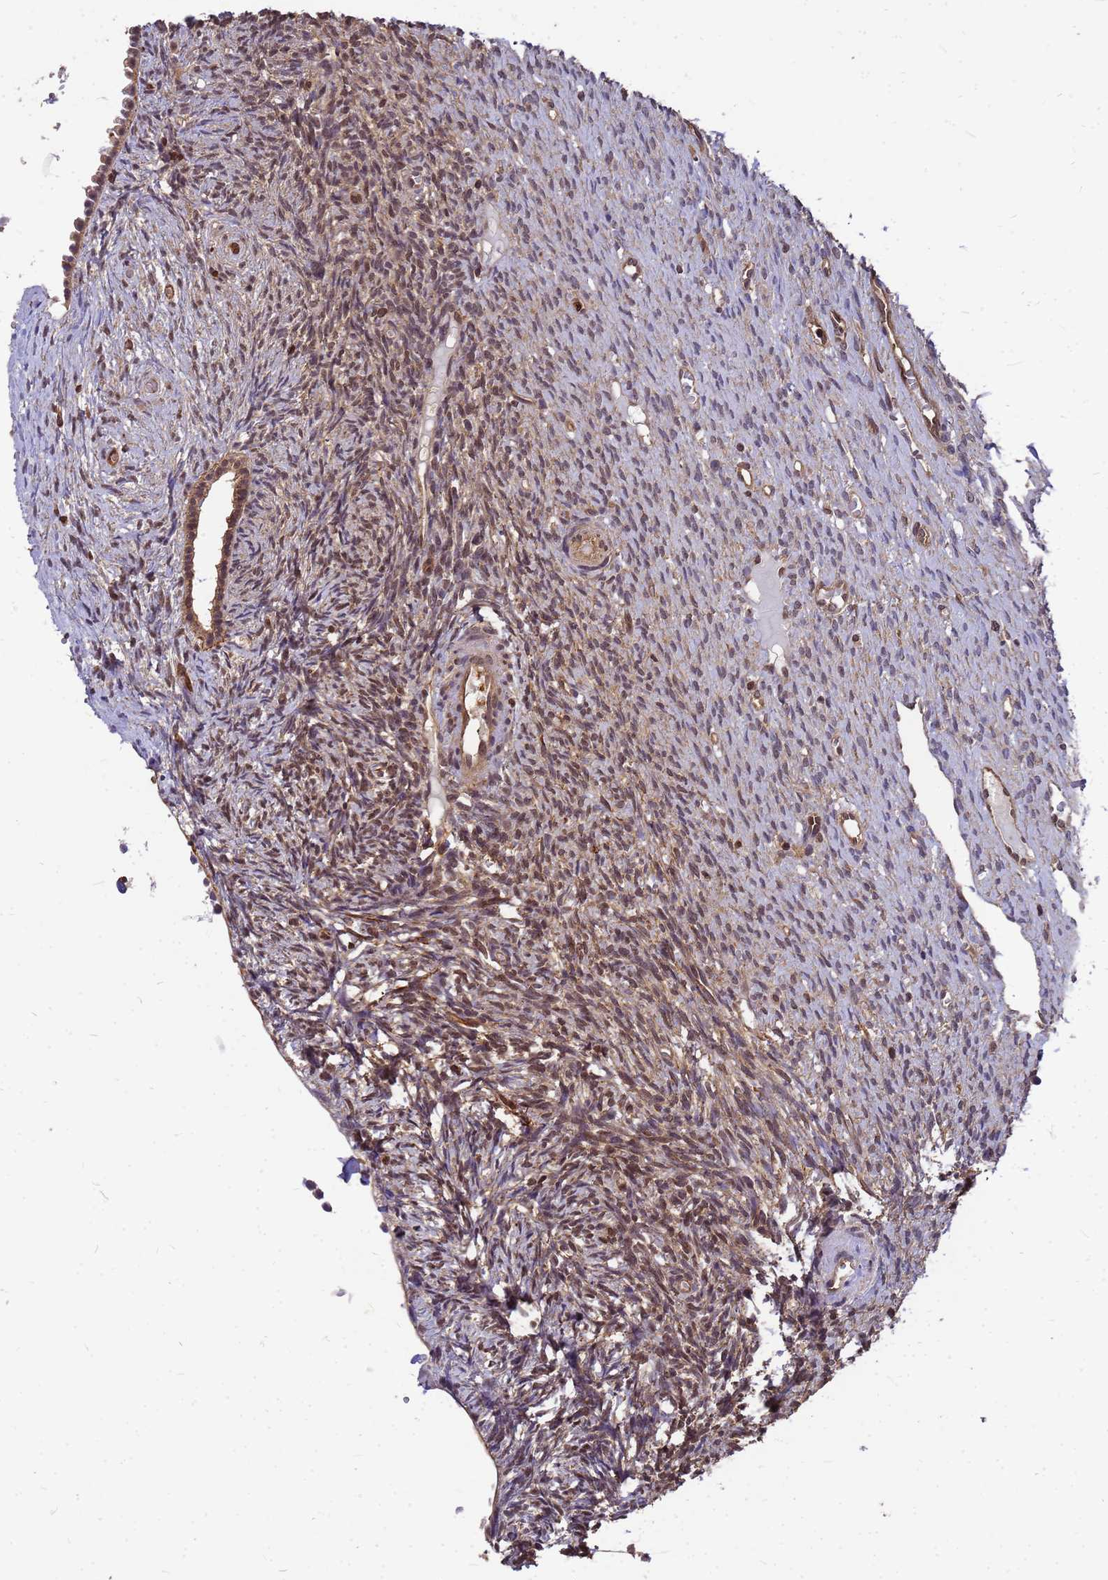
{"staining": {"intensity": "moderate", "quantity": "25%-75%", "location": "cytoplasmic/membranous,nuclear"}, "tissue": "ovary", "cell_type": "Ovarian stroma cells", "image_type": "normal", "snomed": [{"axis": "morphology", "description": "Normal tissue, NOS"}, {"axis": "topography", "description": "Ovary"}], "caption": "Protein expression analysis of benign ovary reveals moderate cytoplasmic/membranous,nuclear positivity in approximately 25%-75% of ovarian stroma cells.", "gene": "C1orf35", "patient": {"sex": "female", "age": 51}}